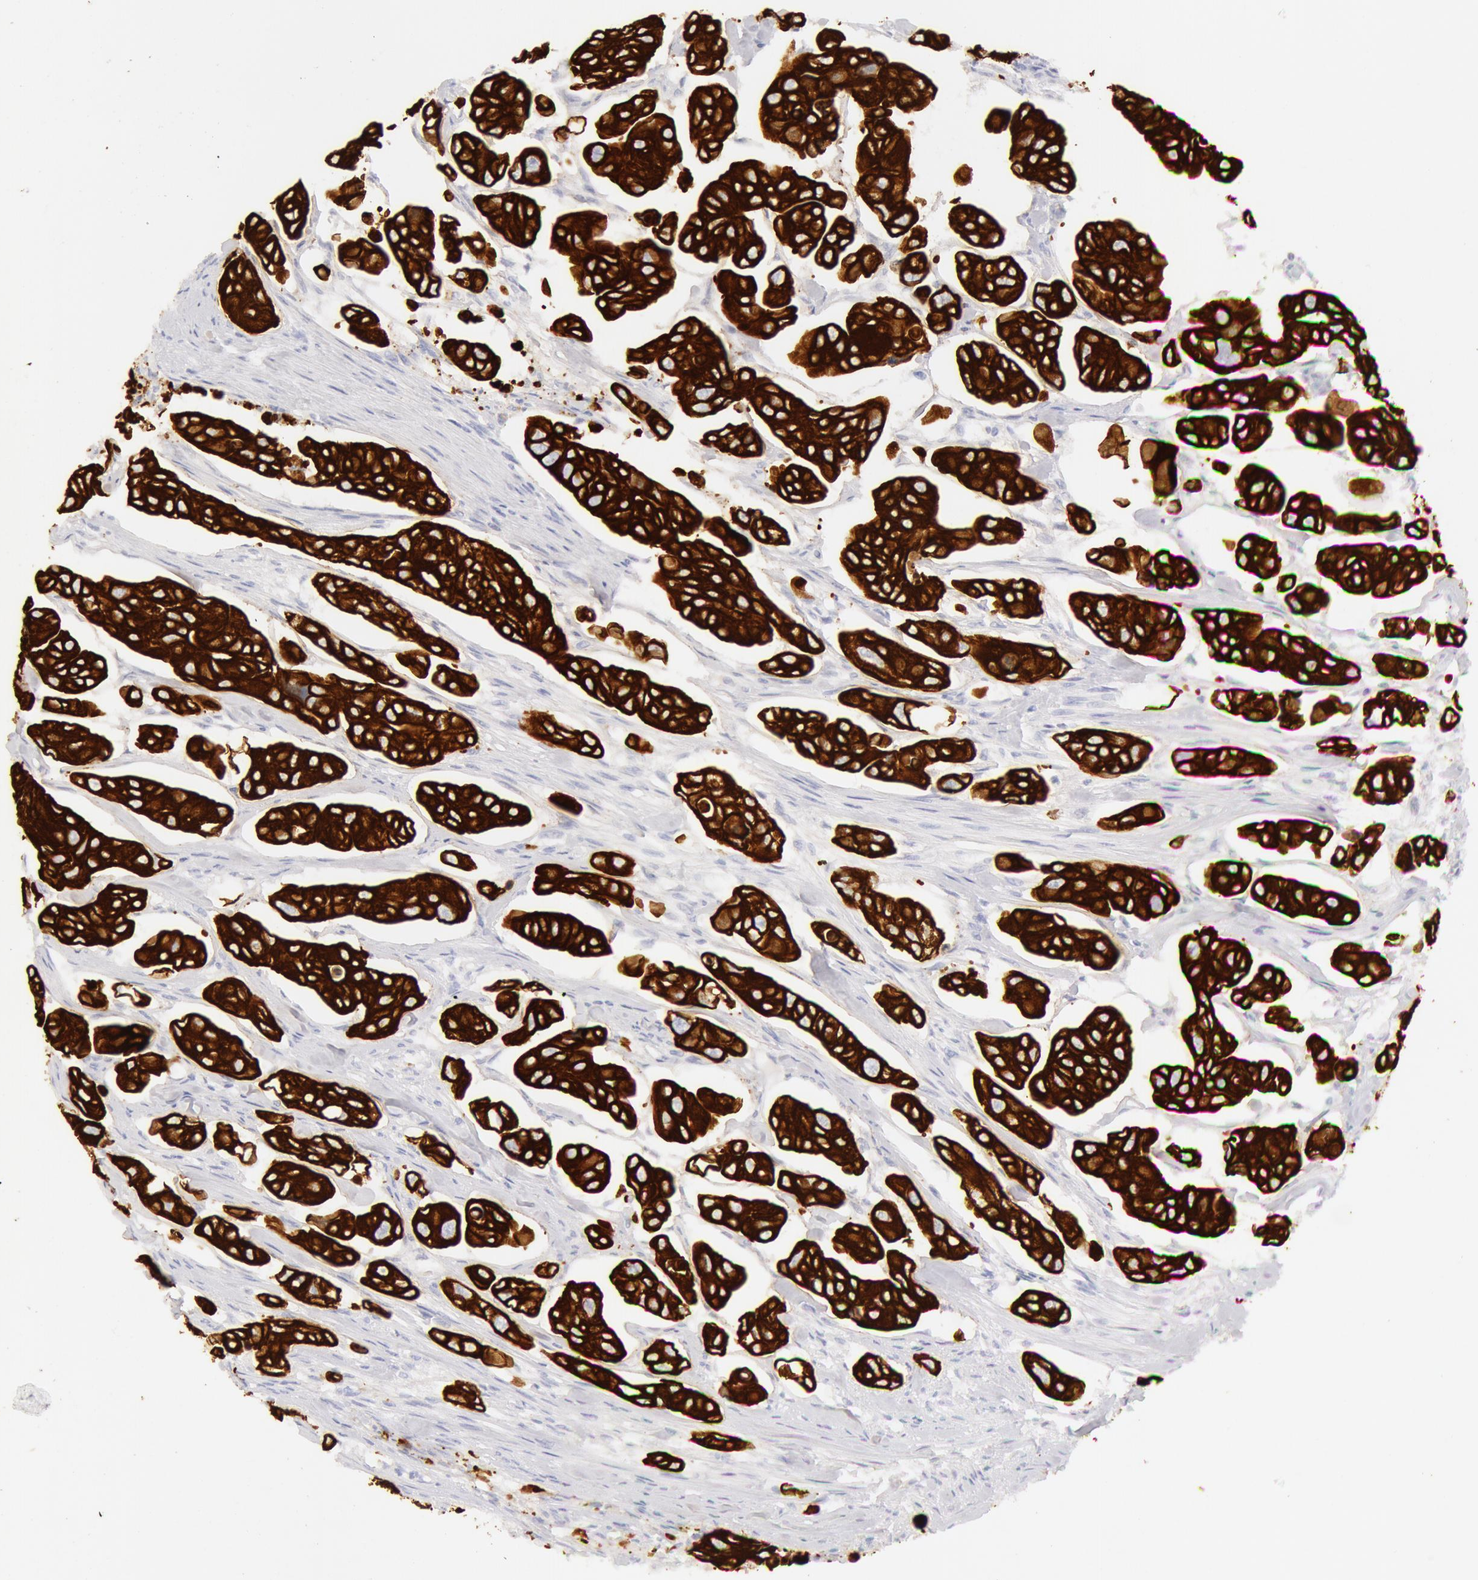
{"staining": {"intensity": "strong", "quantity": ">75%", "location": "cytoplasmic/membranous"}, "tissue": "urothelial cancer", "cell_type": "Tumor cells", "image_type": "cancer", "snomed": [{"axis": "morphology", "description": "Adenocarcinoma, NOS"}, {"axis": "topography", "description": "Urinary bladder"}], "caption": "This image demonstrates IHC staining of human urothelial cancer, with high strong cytoplasmic/membranous expression in about >75% of tumor cells.", "gene": "KRT8", "patient": {"sex": "male", "age": 61}}